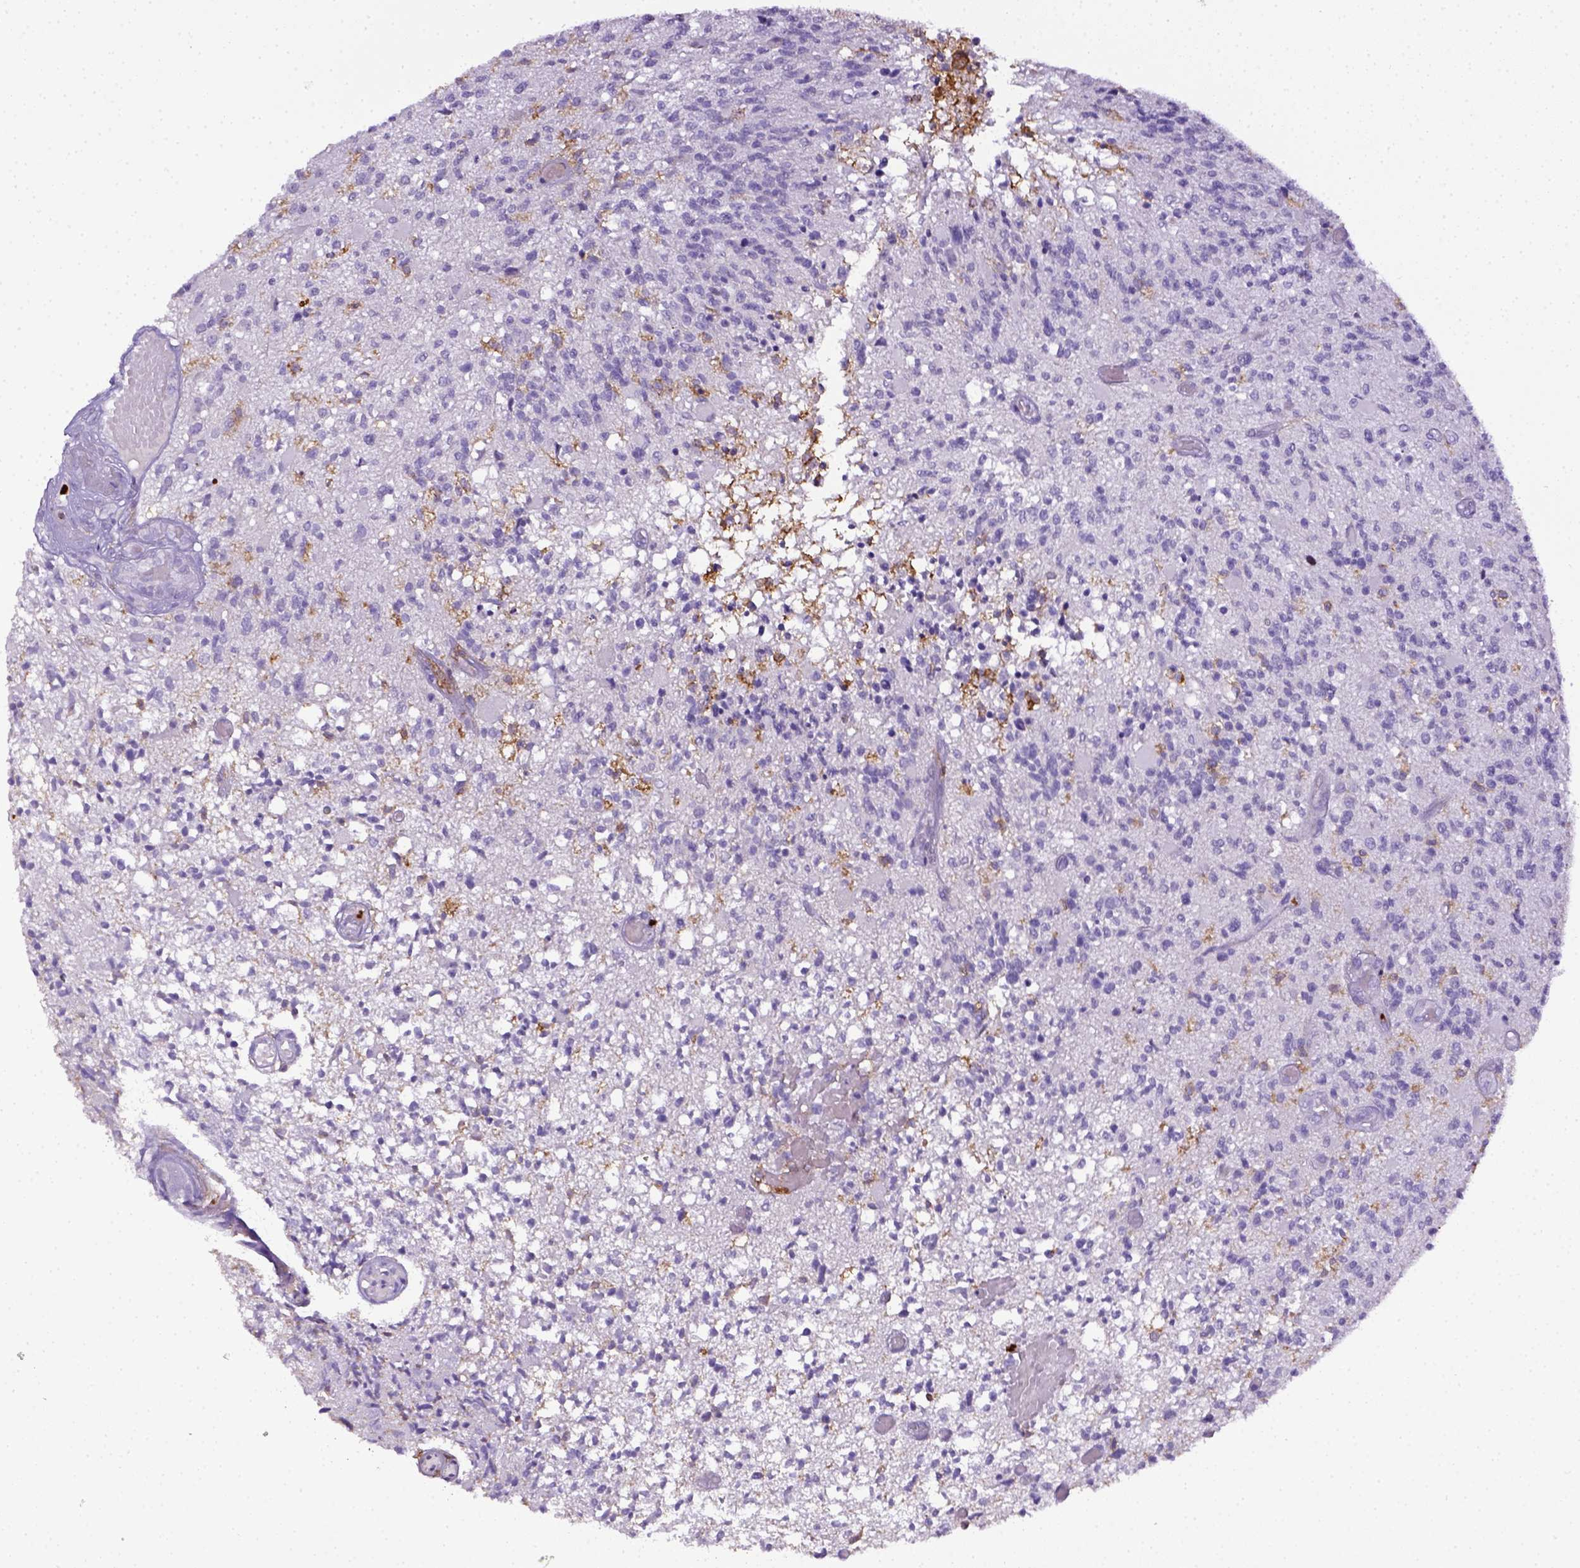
{"staining": {"intensity": "negative", "quantity": "none", "location": "none"}, "tissue": "glioma", "cell_type": "Tumor cells", "image_type": "cancer", "snomed": [{"axis": "morphology", "description": "Glioma, malignant, High grade"}, {"axis": "topography", "description": "Brain"}], "caption": "This is an immunohistochemistry (IHC) image of human glioma. There is no expression in tumor cells.", "gene": "ITGAM", "patient": {"sex": "female", "age": 63}}